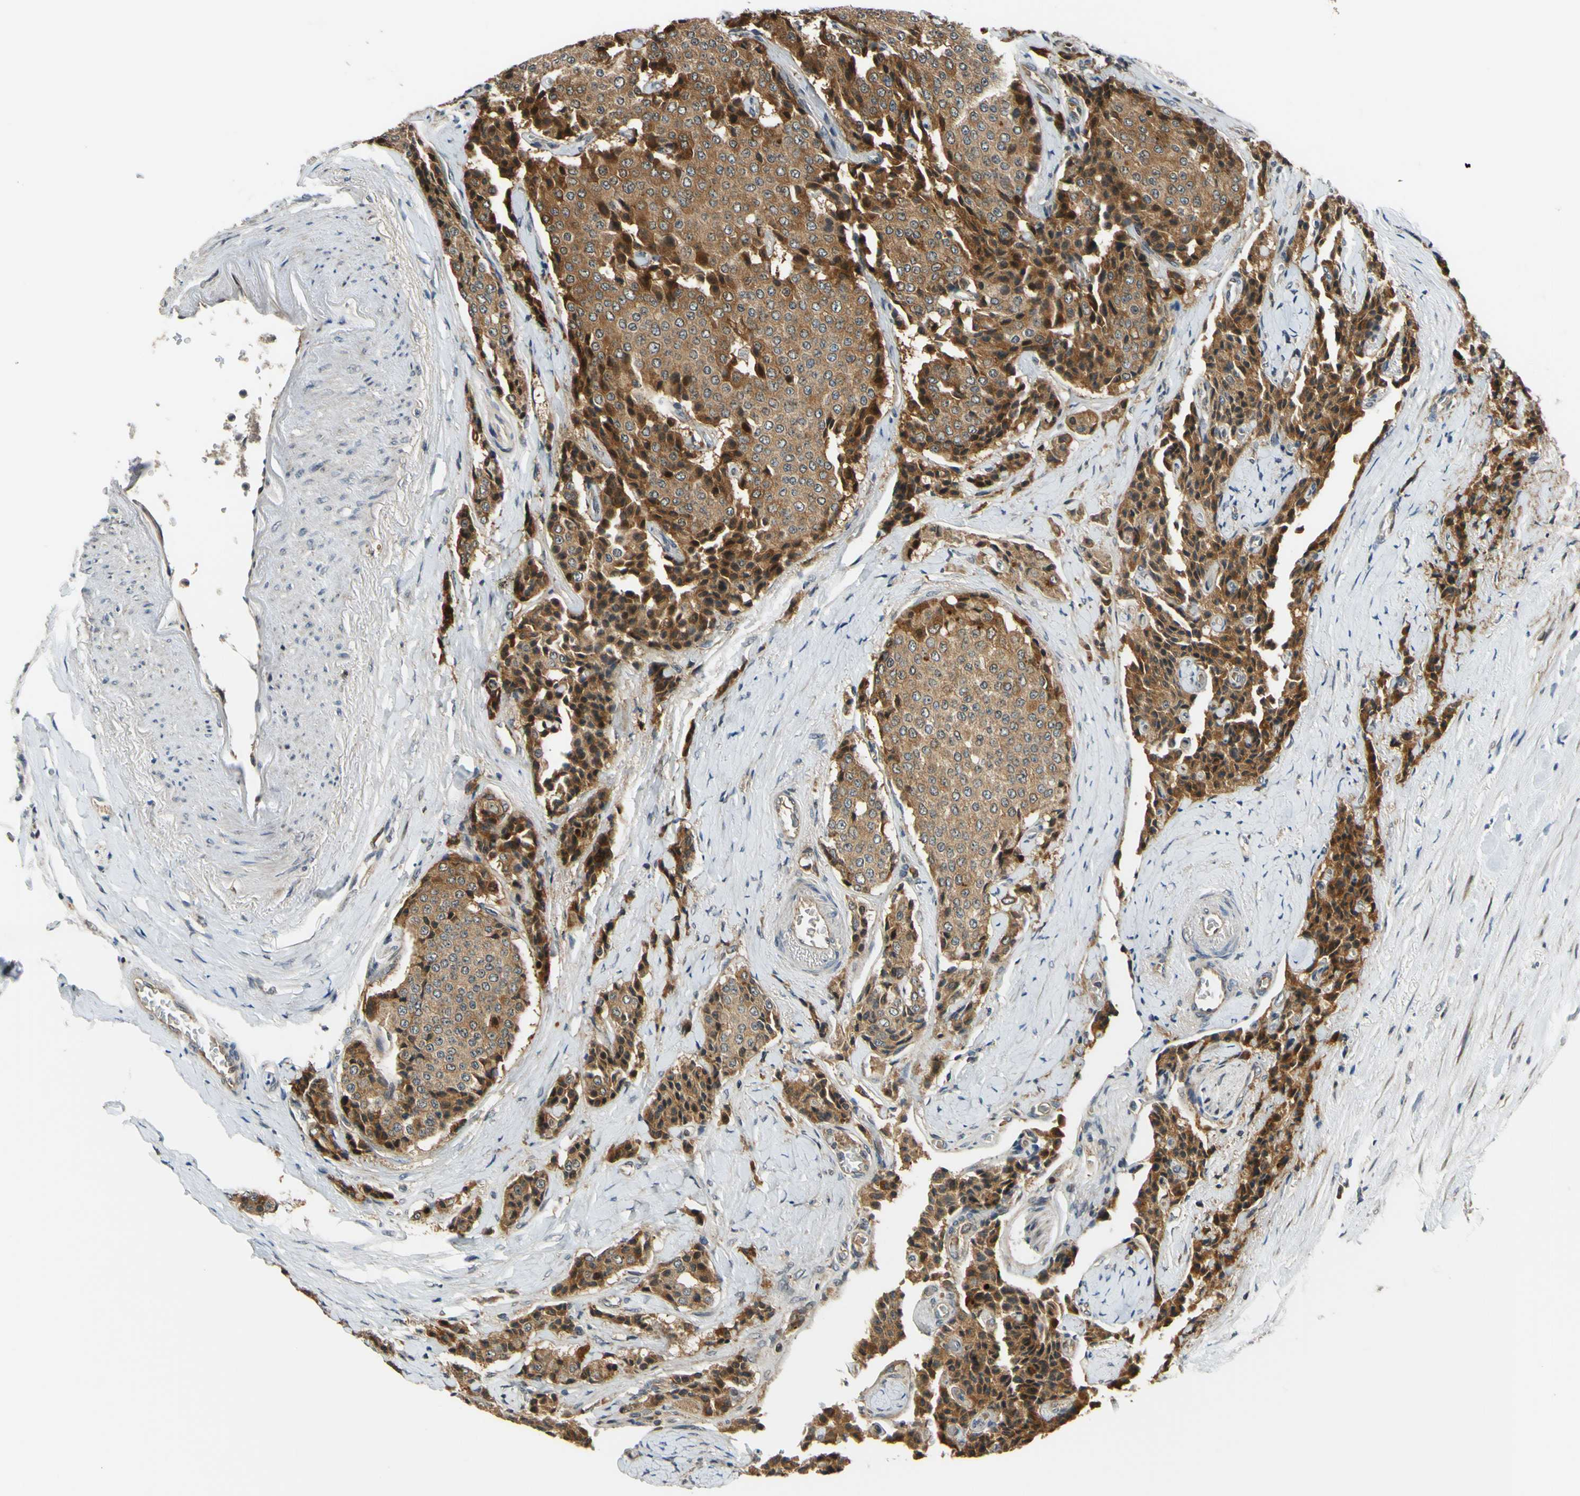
{"staining": {"intensity": "moderate", "quantity": ">75%", "location": "cytoplasmic/membranous"}, "tissue": "carcinoid", "cell_type": "Tumor cells", "image_type": "cancer", "snomed": [{"axis": "morphology", "description": "Carcinoid, malignant, NOS"}, {"axis": "topography", "description": "Colon"}], "caption": "Approximately >75% of tumor cells in carcinoid show moderate cytoplasmic/membranous protein positivity as visualized by brown immunohistochemical staining.", "gene": "ABCC8", "patient": {"sex": "female", "age": 61}}